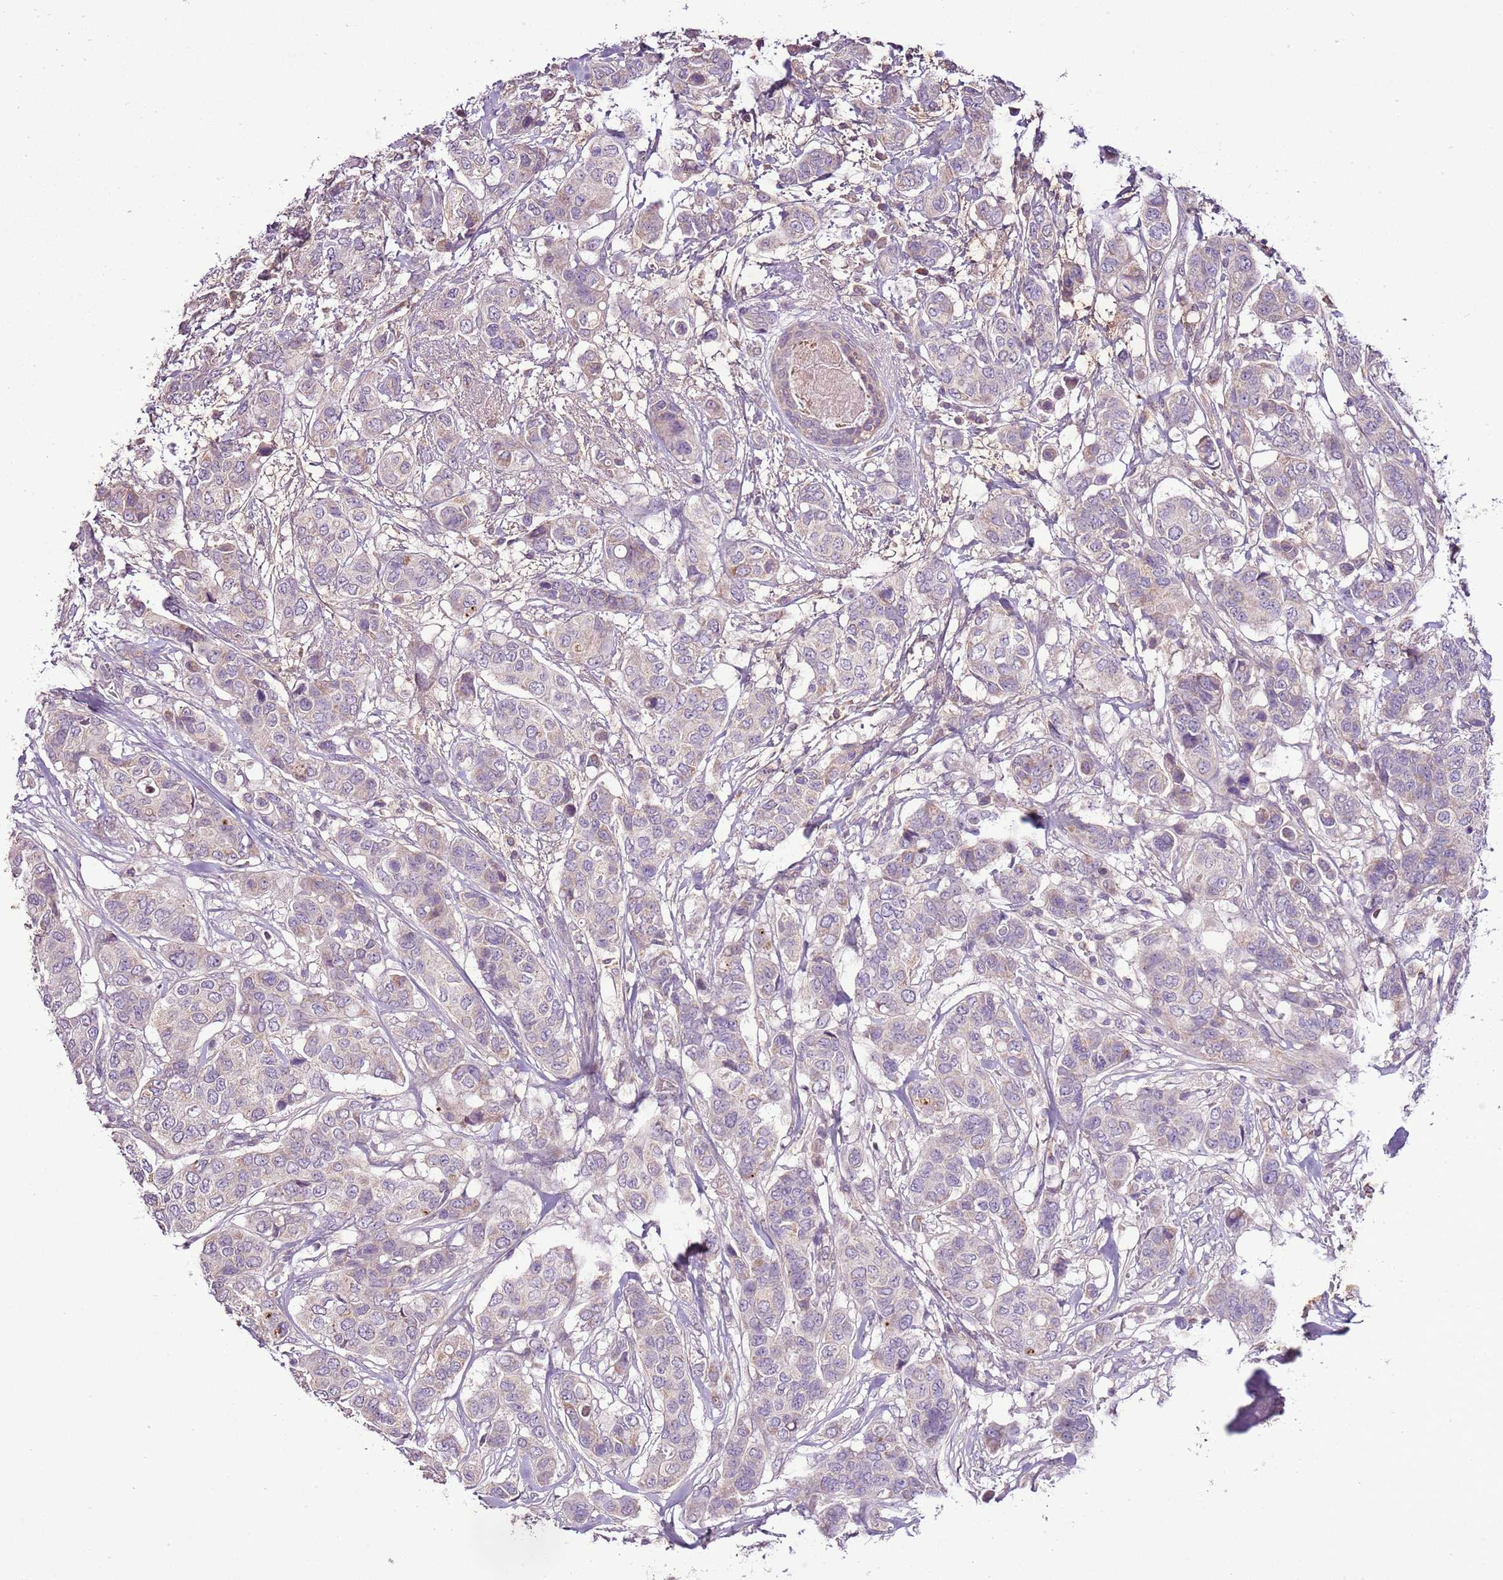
{"staining": {"intensity": "weak", "quantity": "<25%", "location": "cytoplasmic/membranous"}, "tissue": "breast cancer", "cell_type": "Tumor cells", "image_type": "cancer", "snomed": [{"axis": "morphology", "description": "Lobular carcinoma"}, {"axis": "topography", "description": "Breast"}], "caption": "Immunohistochemistry micrograph of human lobular carcinoma (breast) stained for a protein (brown), which demonstrates no positivity in tumor cells.", "gene": "CMKLR1", "patient": {"sex": "female", "age": 51}}